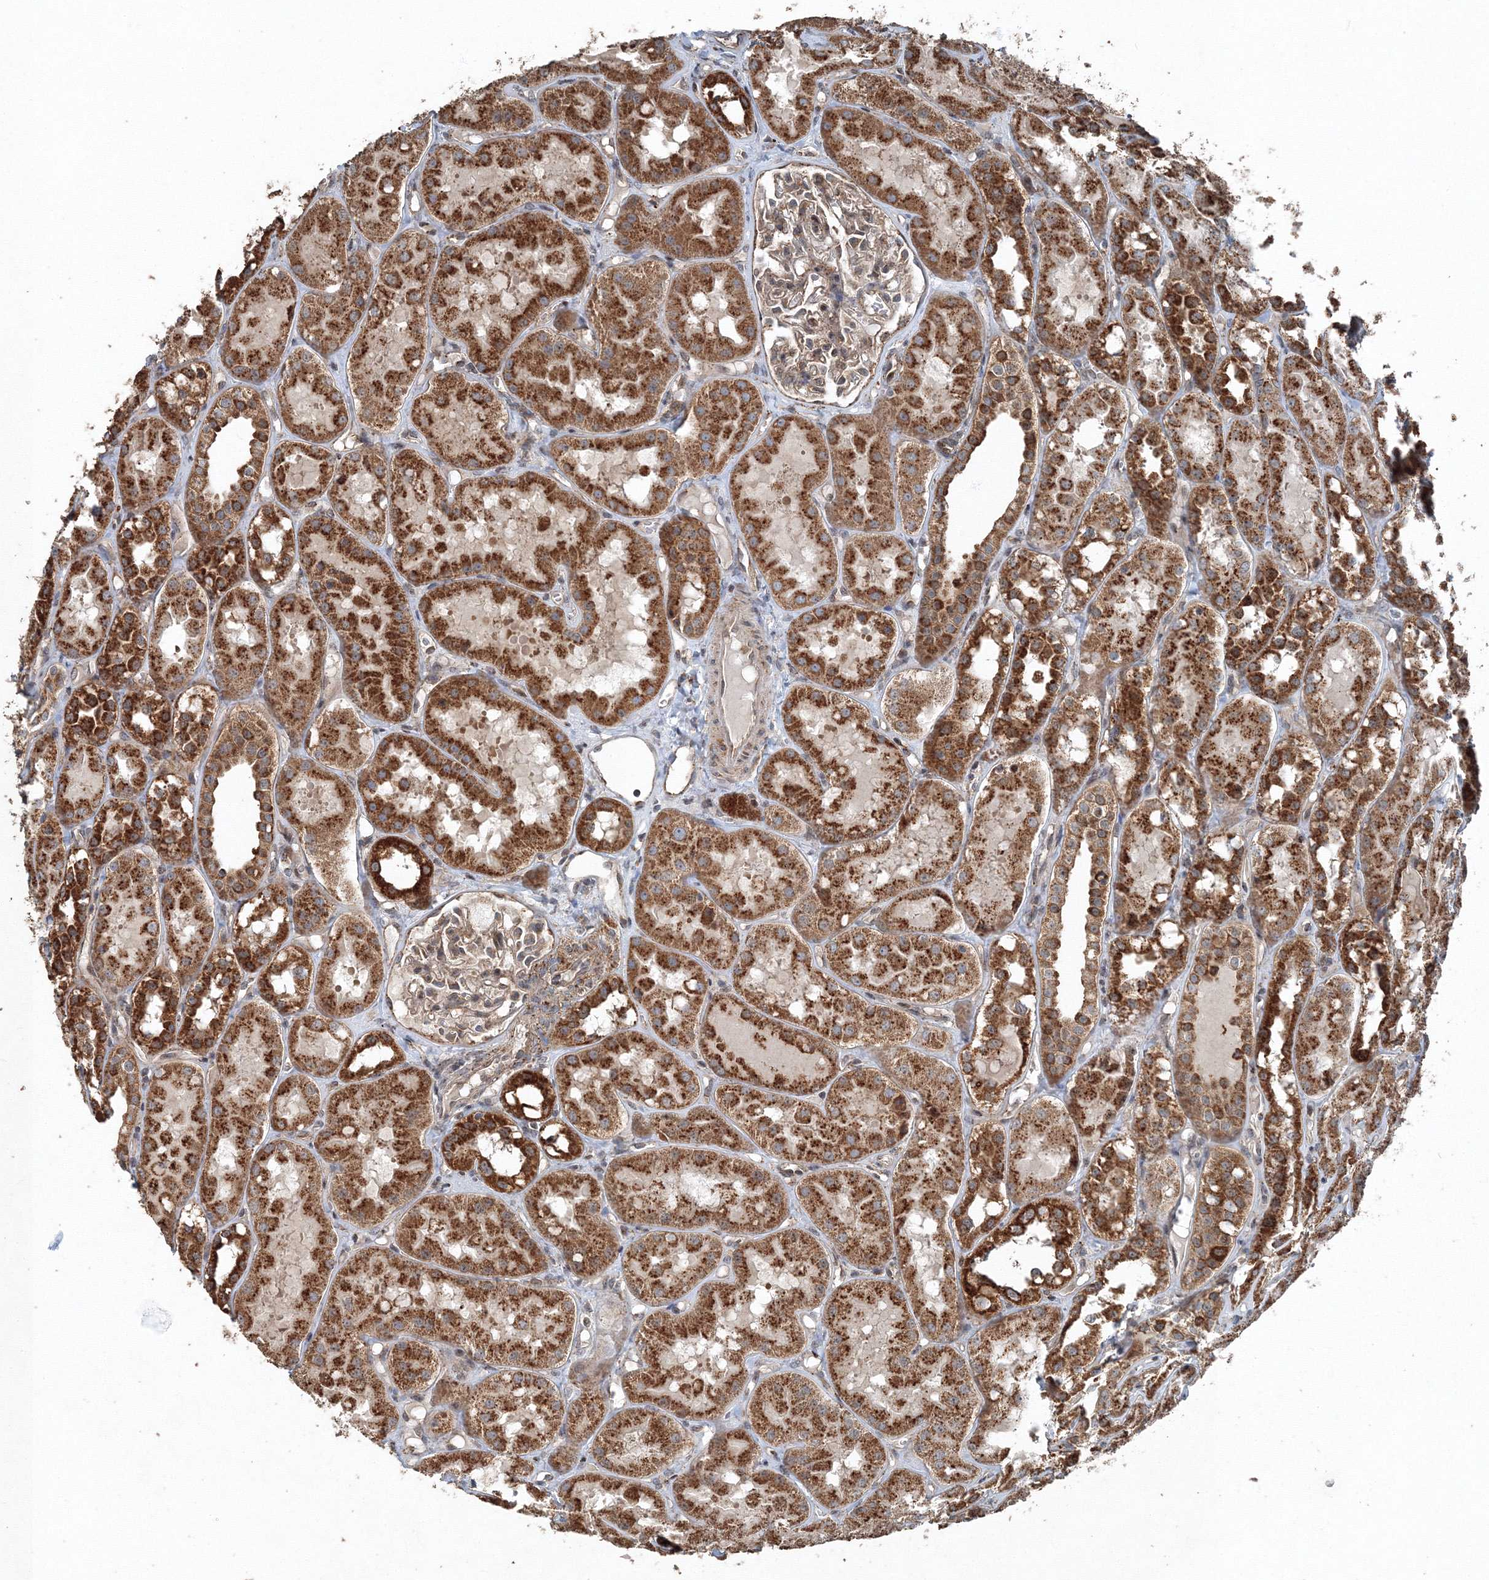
{"staining": {"intensity": "moderate", "quantity": ">75%", "location": "cytoplasmic/membranous"}, "tissue": "kidney", "cell_type": "Cells in glomeruli", "image_type": "normal", "snomed": [{"axis": "morphology", "description": "Normal tissue, NOS"}, {"axis": "topography", "description": "Kidney"}], "caption": "Protein expression analysis of benign kidney exhibits moderate cytoplasmic/membranous staining in about >75% of cells in glomeruli.", "gene": "AASDH", "patient": {"sex": "male", "age": 16}}